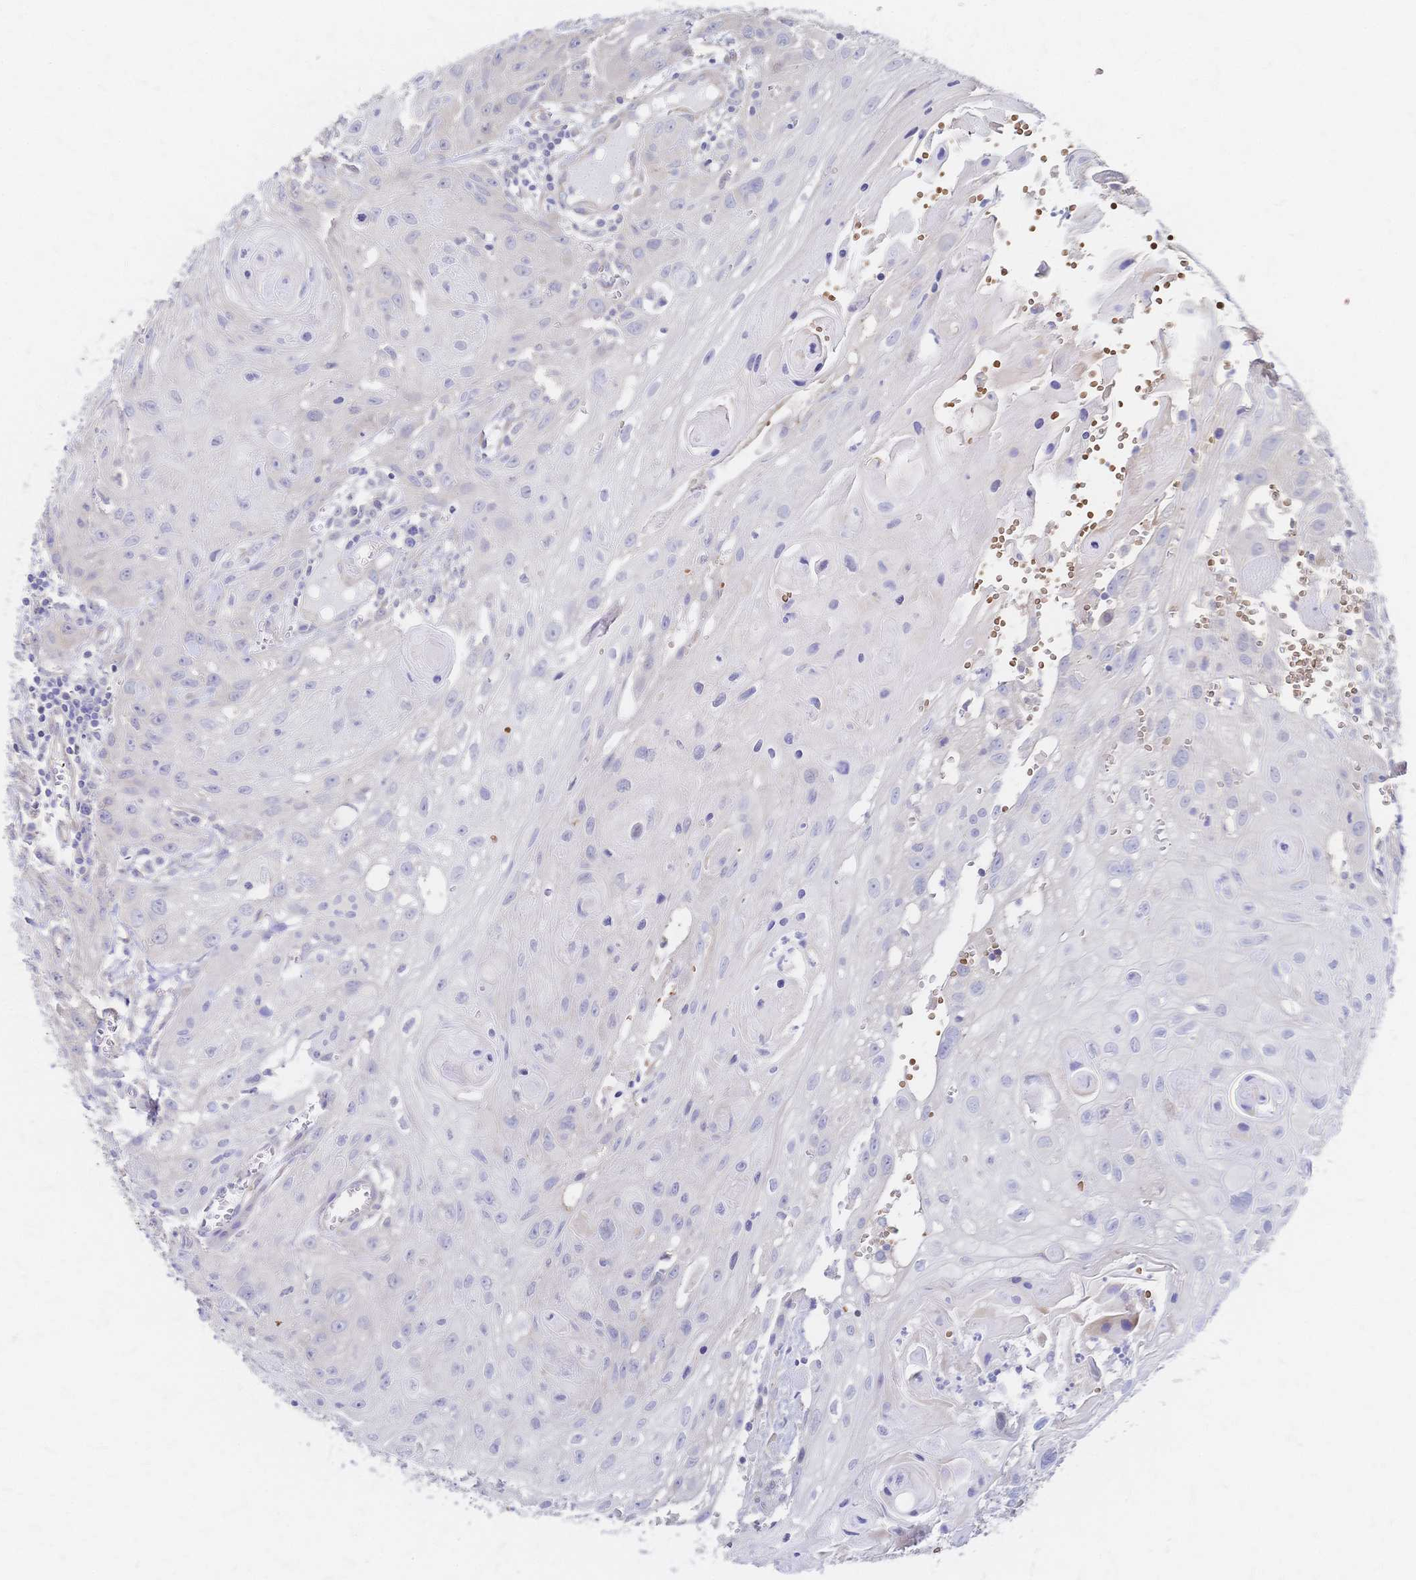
{"staining": {"intensity": "negative", "quantity": "none", "location": "none"}, "tissue": "head and neck cancer", "cell_type": "Tumor cells", "image_type": "cancer", "snomed": [{"axis": "morphology", "description": "Squamous cell carcinoma, NOS"}, {"axis": "topography", "description": "Oral tissue"}, {"axis": "topography", "description": "Head-Neck"}], "caption": "Immunohistochemical staining of human head and neck cancer displays no significant positivity in tumor cells.", "gene": "SLC5A1", "patient": {"sex": "male", "age": 58}}